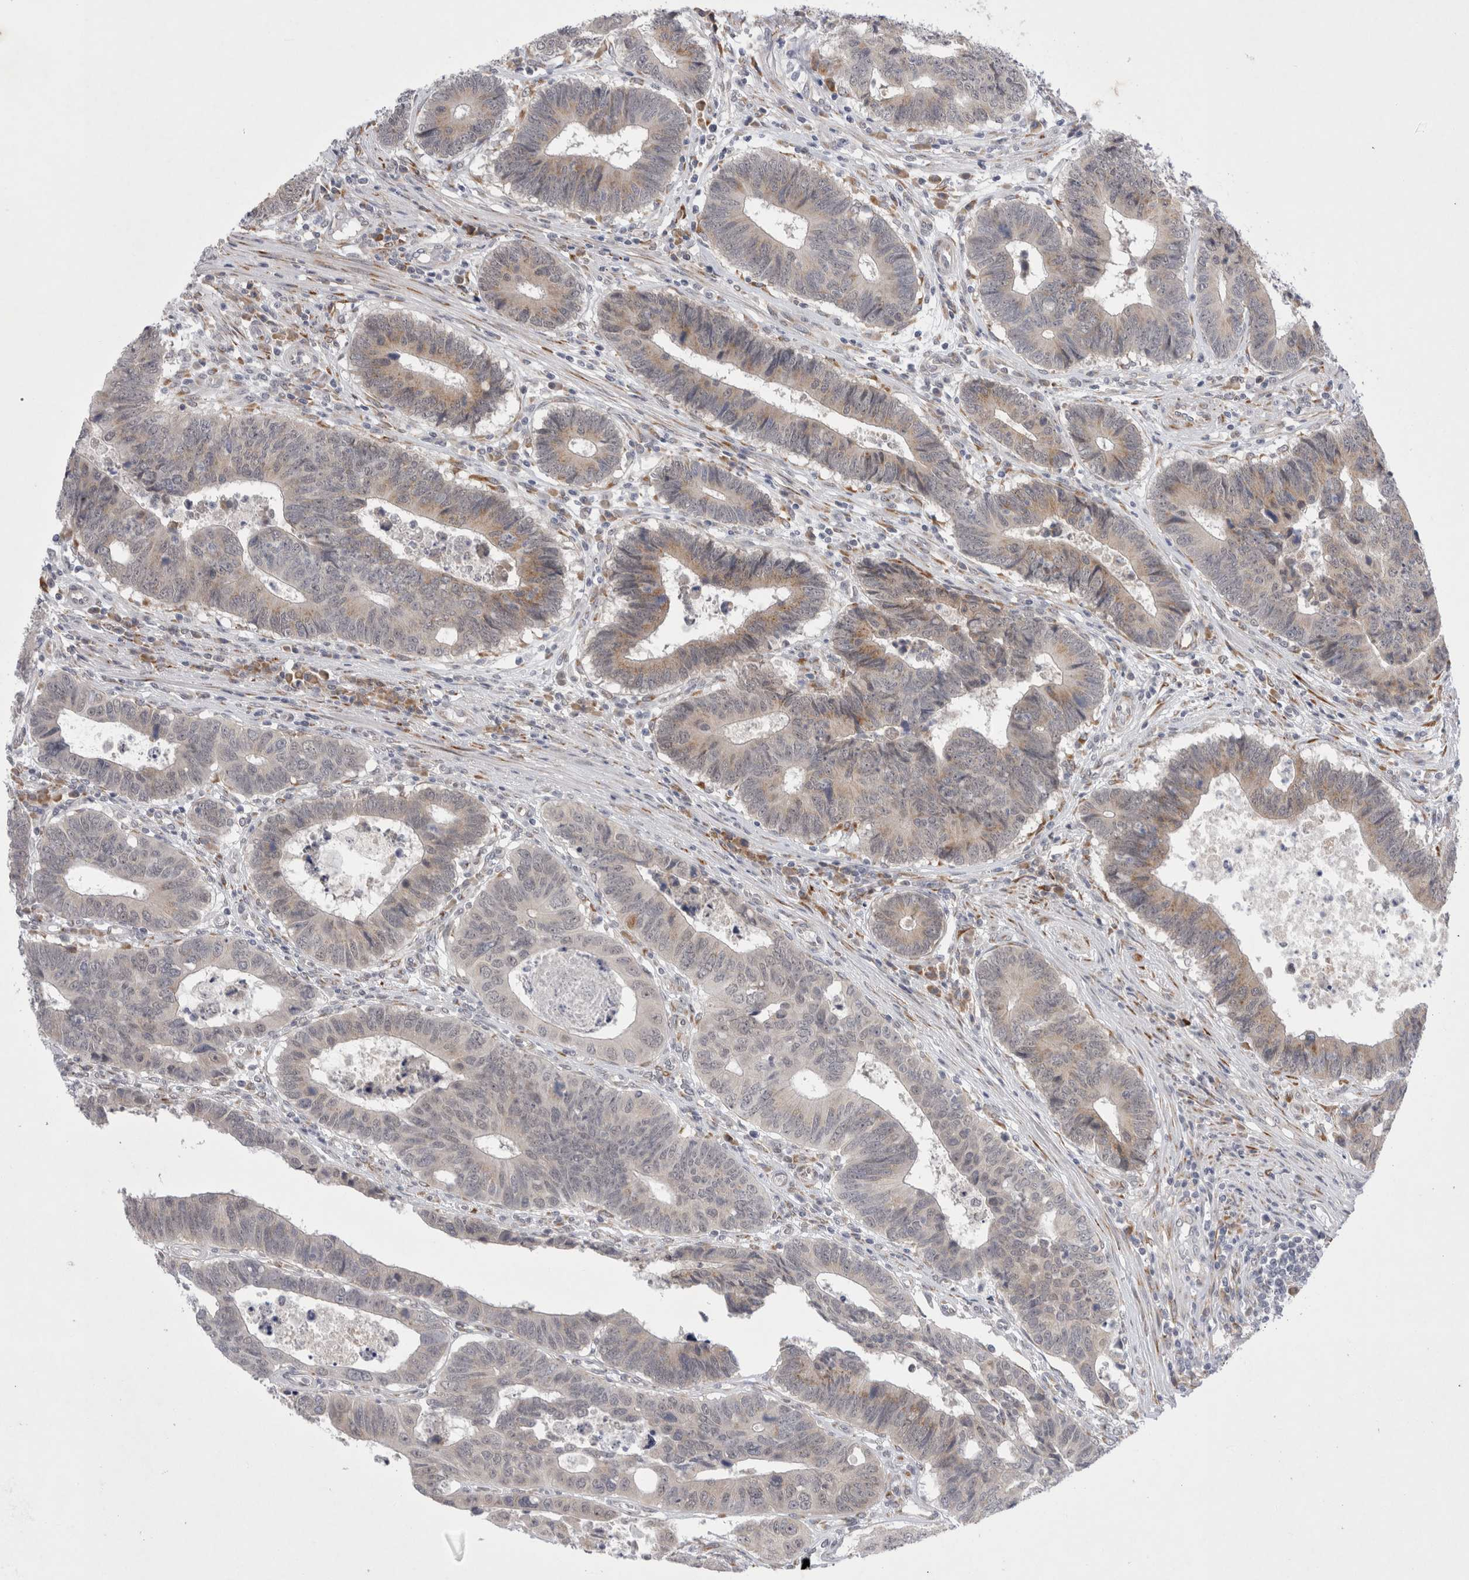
{"staining": {"intensity": "weak", "quantity": "25%-75%", "location": "cytoplasmic/membranous"}, "tissue": "colorectal cancer", "cell_type": "Tumor cells", "image_type": "cancer", "snomed": [{"axis": "morphology", "description": "Adenocarcinoma, NOS"}, {"axis": "topography", "description": "Rectum"}], "caption": "This photomicrograph reveals immunohistochemistry (IHC) staining of adenocarcinoma (colorectal), with low weak cytoplasmic/membranous staining in about 25%-75% of tumor cells.", "gene": "TRMT1L", "patient": {"sex": "male", "age": 84}}